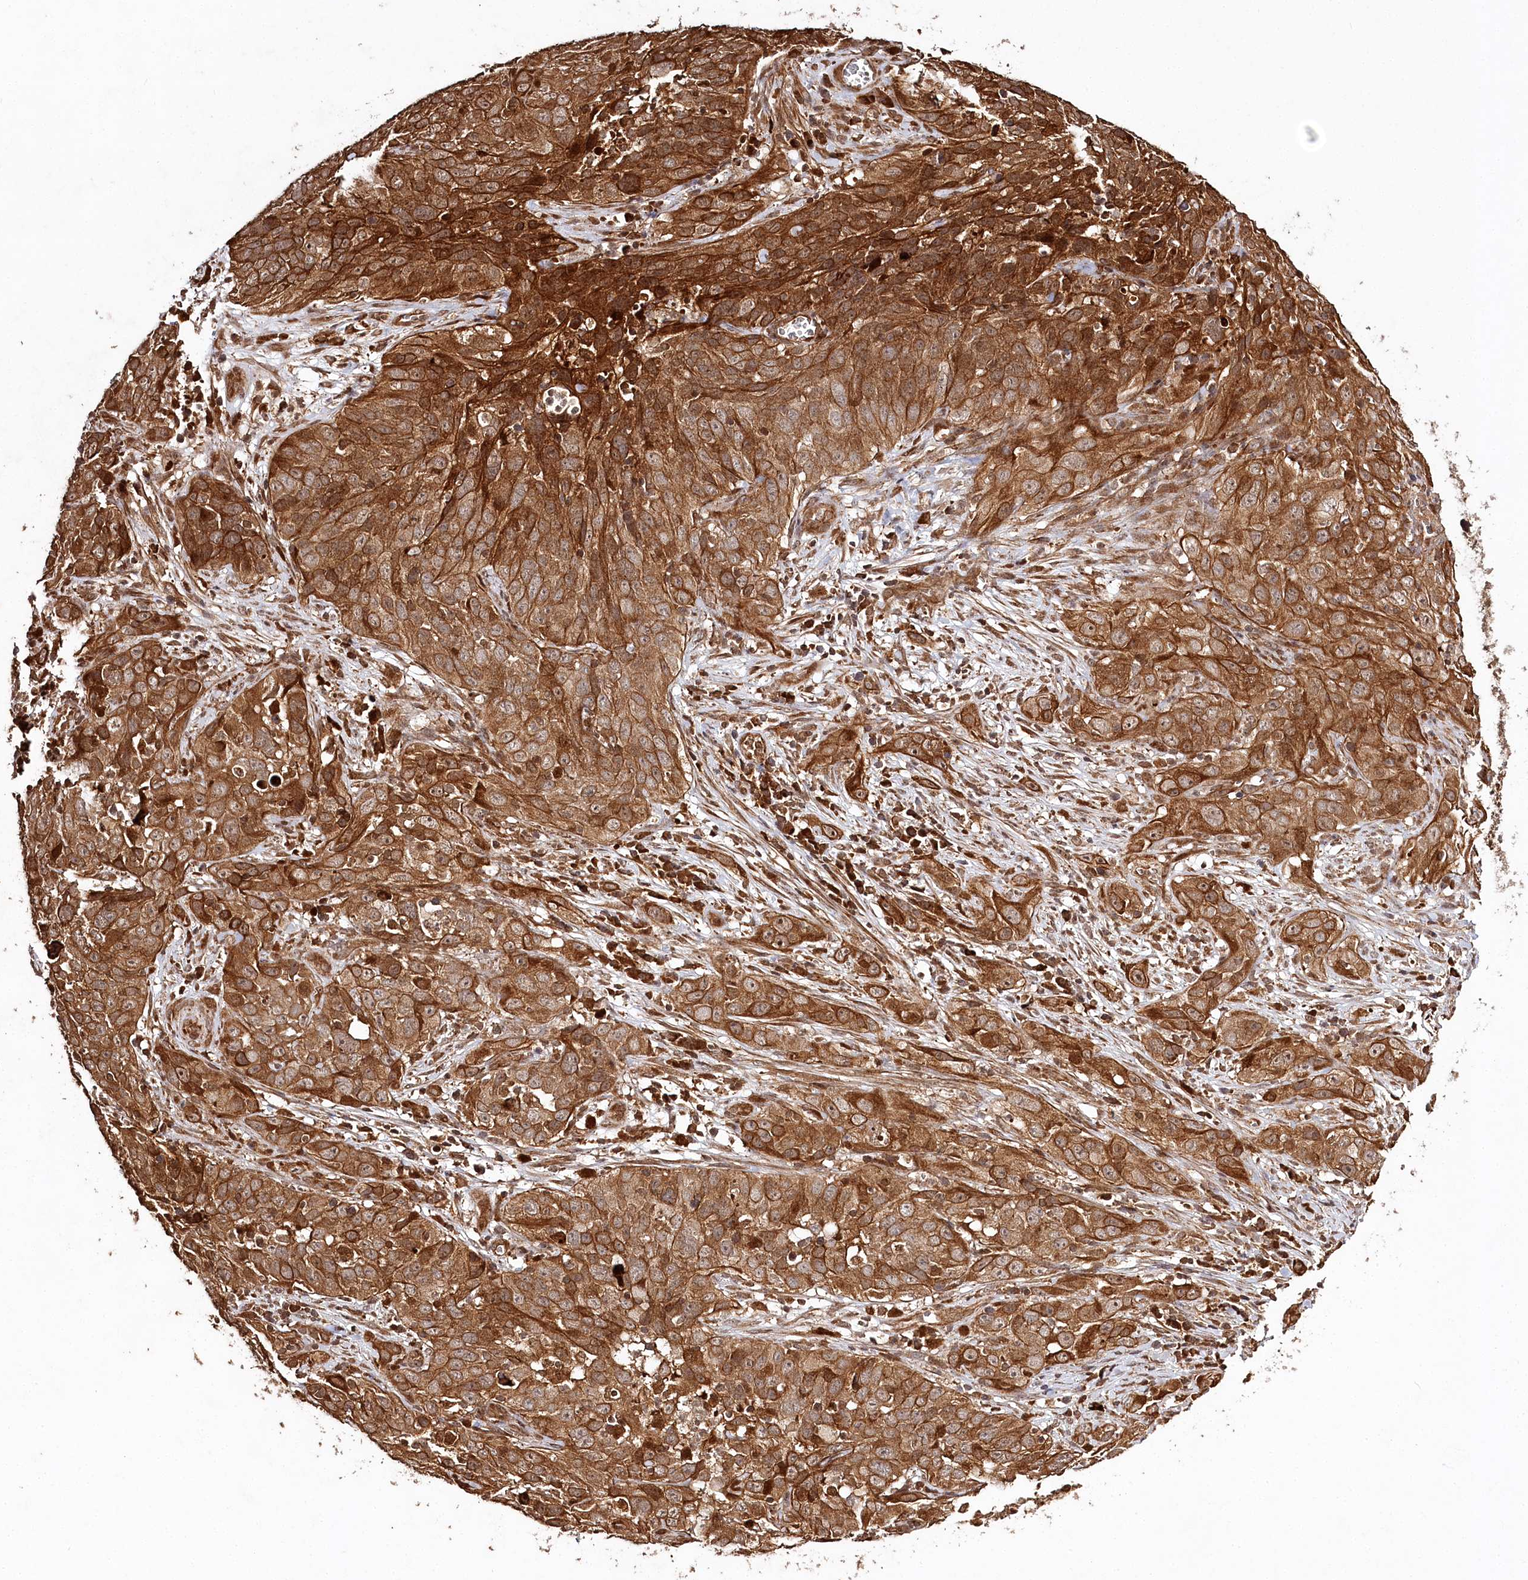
{"staining": {"intensity": "strong", "quantity": ">75%", "location": "cytoplasmic/membranous"}, "tissue": "cervical cancer", "cell_type": "Tumor cells", "image_type": "cancer", "snomed": [{"axis": "morphology", "description": "Squamous cell carcinoma, NOS"}, {"axis": "topography", "description": "Cervix"}], "caption": "Tumor cells exhibit strong cytoplasmic/membranous expression in about >75% of cells in cervical cancer.", "gene": "ULK2", "patient": {"sex": "female", "age": 32}}